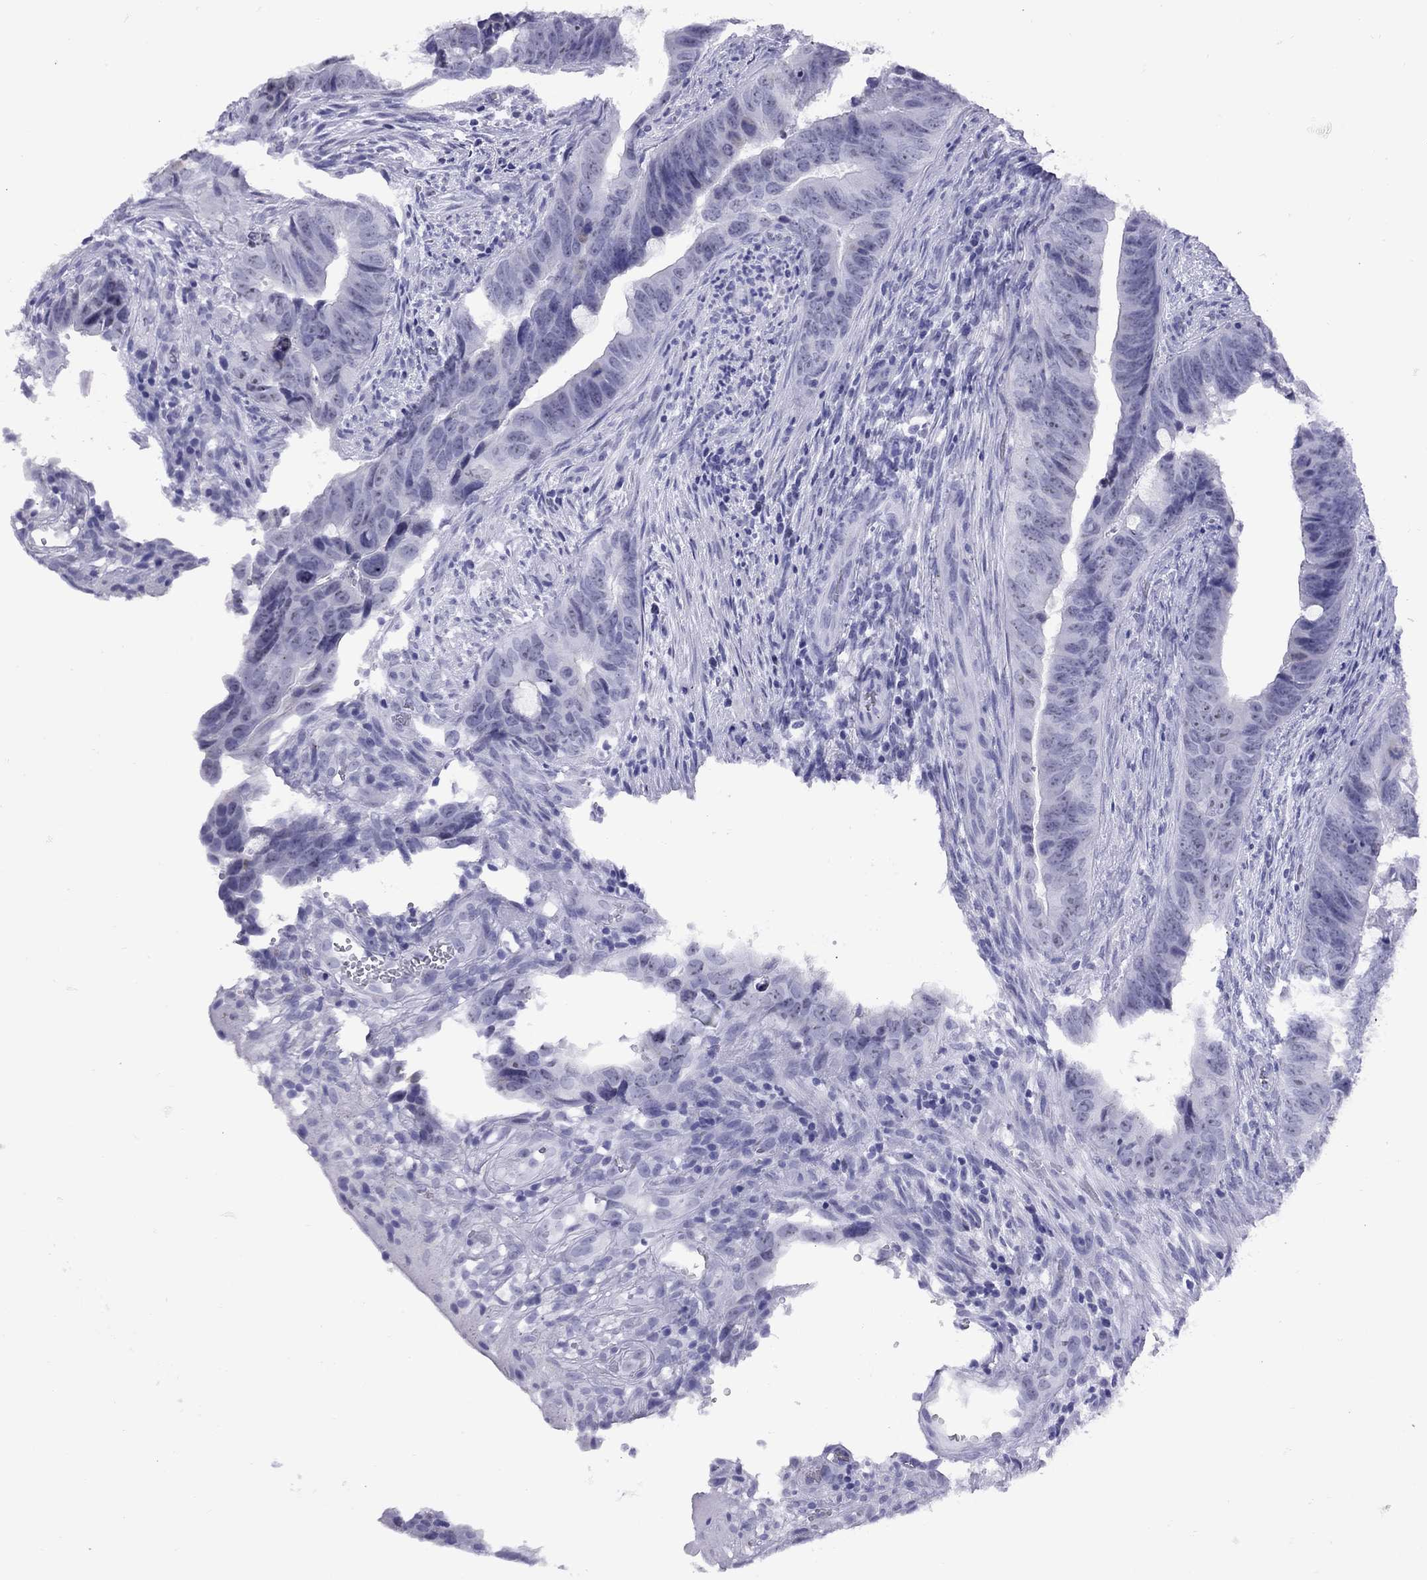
{"staining": {"intensity": "negative", "quantity": "none", "location": "none"}, "tissue": "colorectal cancer", "cell_type": "Tumor cells", "image_type": "cancer", "snomed": [{"axis": "morphology", "description": "Adenocarcinoma, NOS"}, {"axis": "topography", "description": "Colon"}], "caption": "The micrograph shows no staining of tumor cells in colorectal cancer.", "gene": "LYAR", "patient": {"sex": "female", "age": 82}}